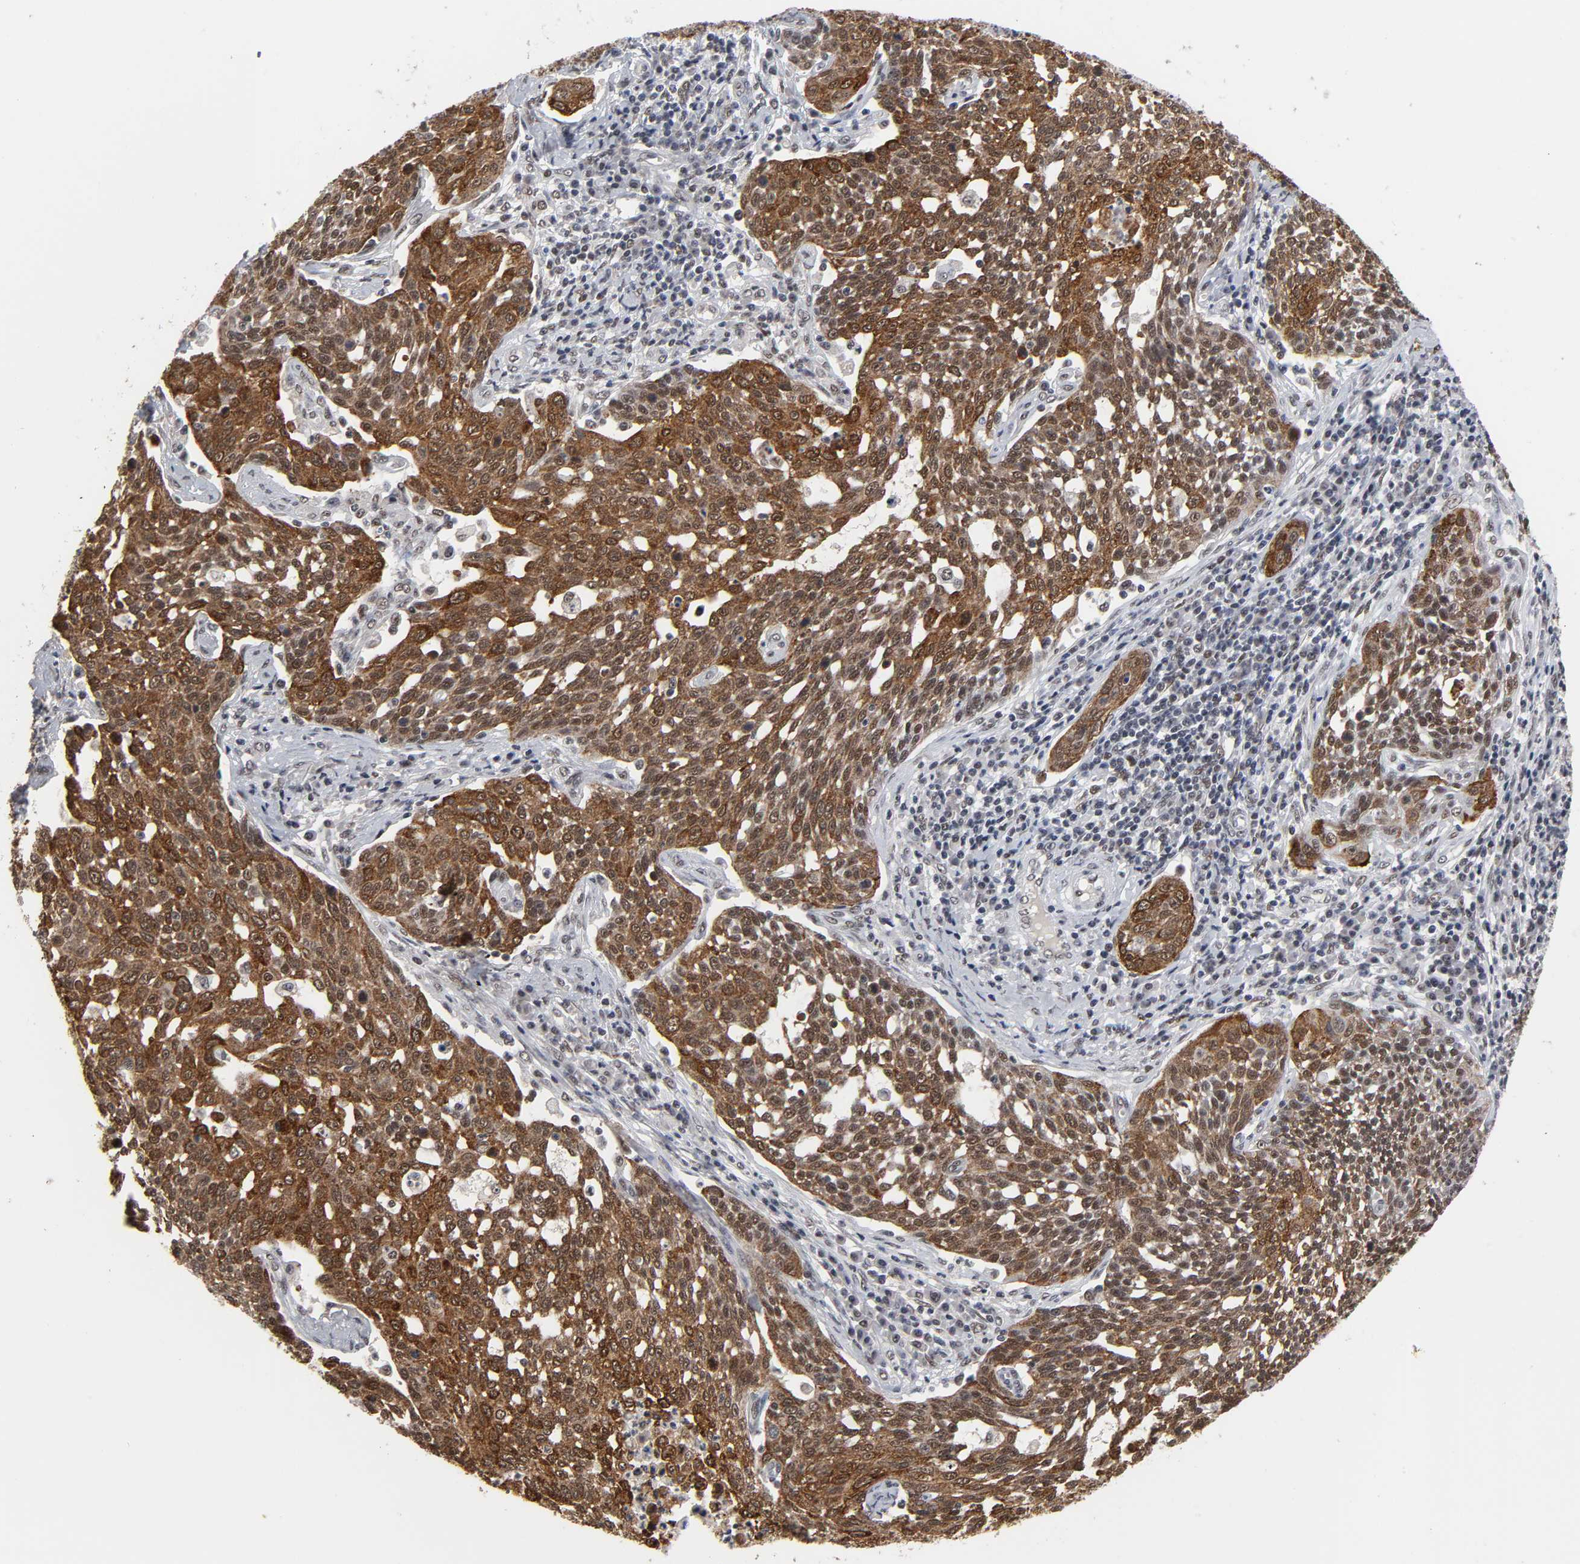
{"staining": {"intensity": "moderate", "quantity": ">75%", "location": "cytoplasmic/membranous,nuclear"}, "tissue": "cervical cancer", "cell_type": "Tumor cells", "image_type": "cancer", "snomed": [{"axis": "morphology", "description": "Squamous cell carcinoma, NOS"}, {"axis": "topography", "description": "Cervix"}], "caption": "Moderate cytoplasmic/membranous and nuclear positivity for a protein is appreciated in approximately >75% of tumor cells of cervical squamous cell carcinoma using immunohistochemistry.", "gene": "TRIM33", "patient": {"sex": "female", "age": 34}}